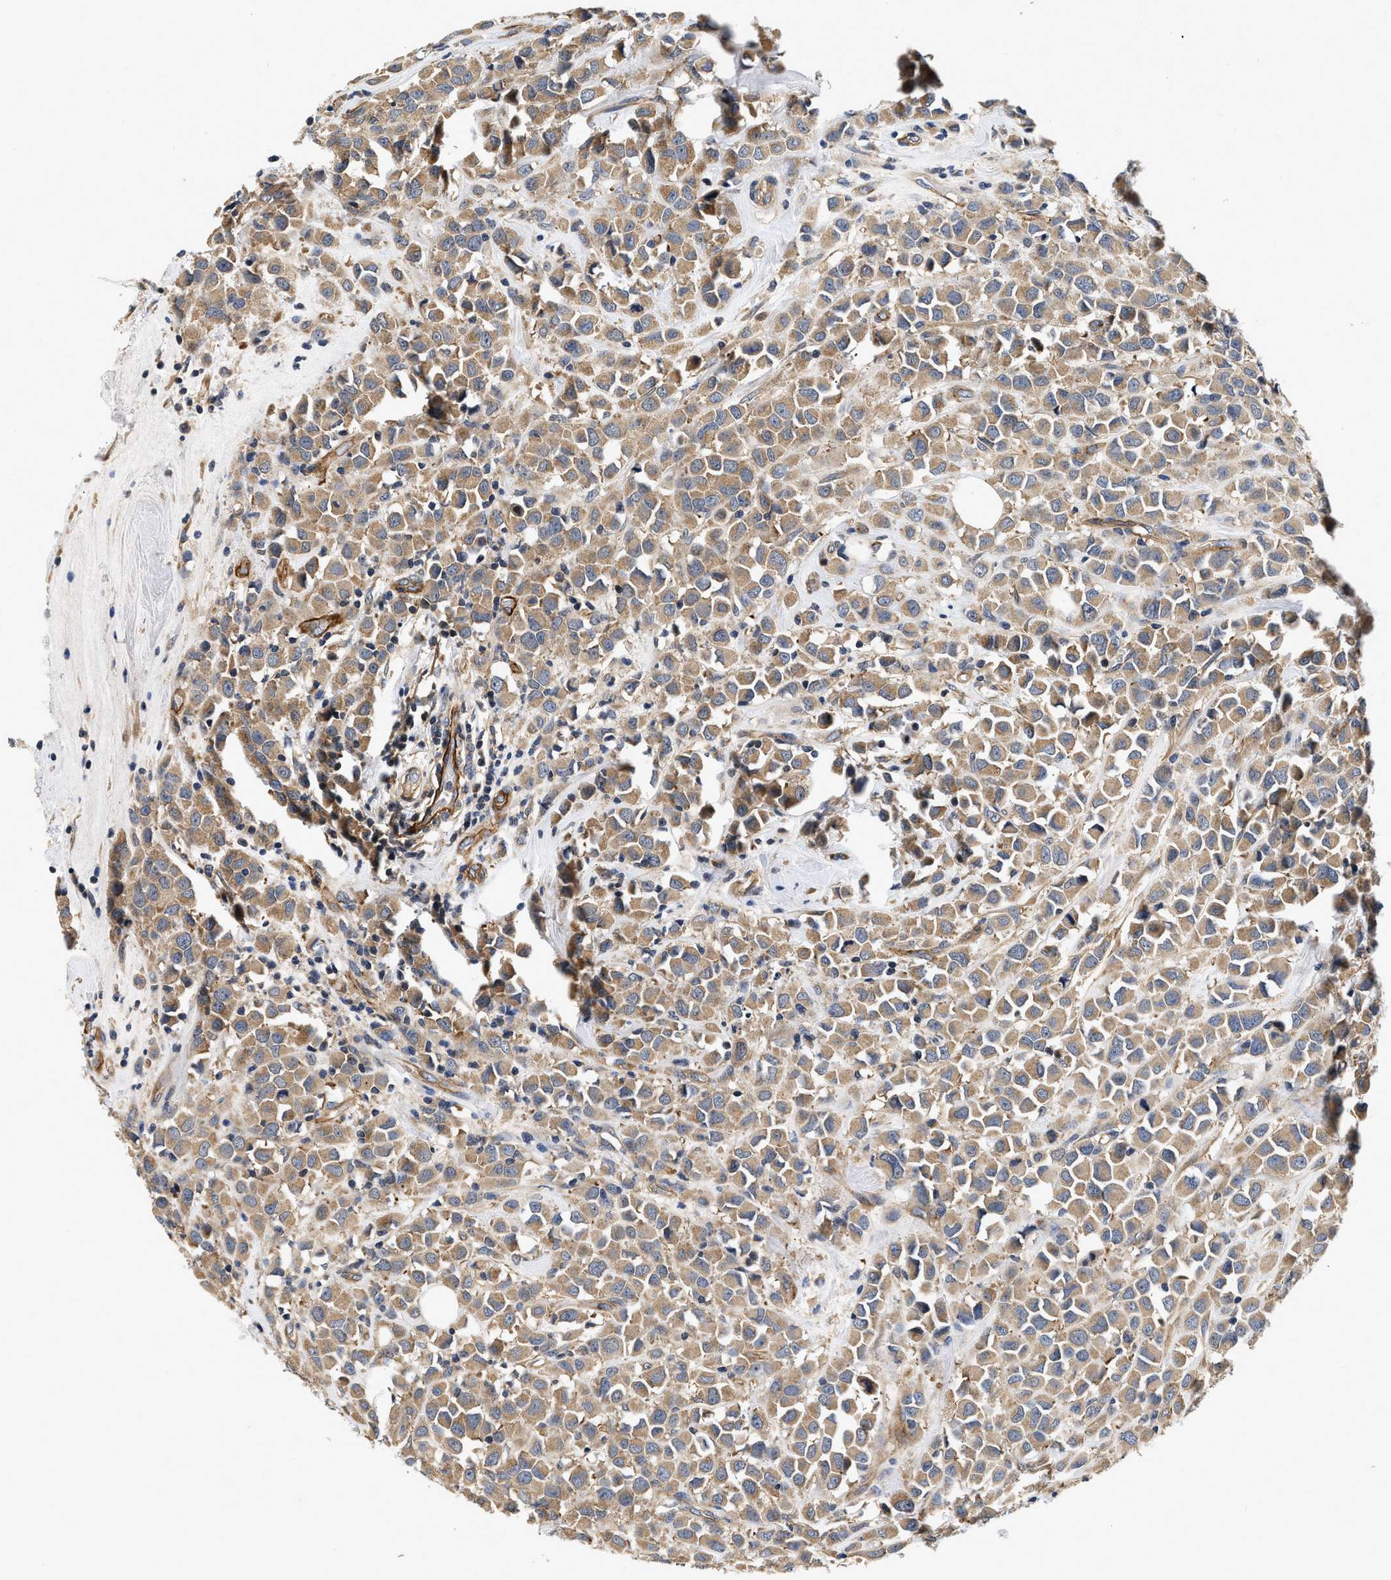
{"staining": {"intensity": "weak", "quantity": ">75%", "location": "cytoplasmic/membranous"}, "tissue": "breast cancer", "cell_type": "Tumor cells", "image_type": "cancer", "snomed": [{"axis": "morphology", "description": "Duct carcinoma"}, {"axis": "topography", "description": "Breast"}], "caption": "Immunohistochemical staining of intraductal carcinoma (breast) exhibits low levels of weak cytoplasmic/membranous positivity in about >75% of tumor cells.", "gene": "NME6", "patient": {"sex": "female", "age": 61}}